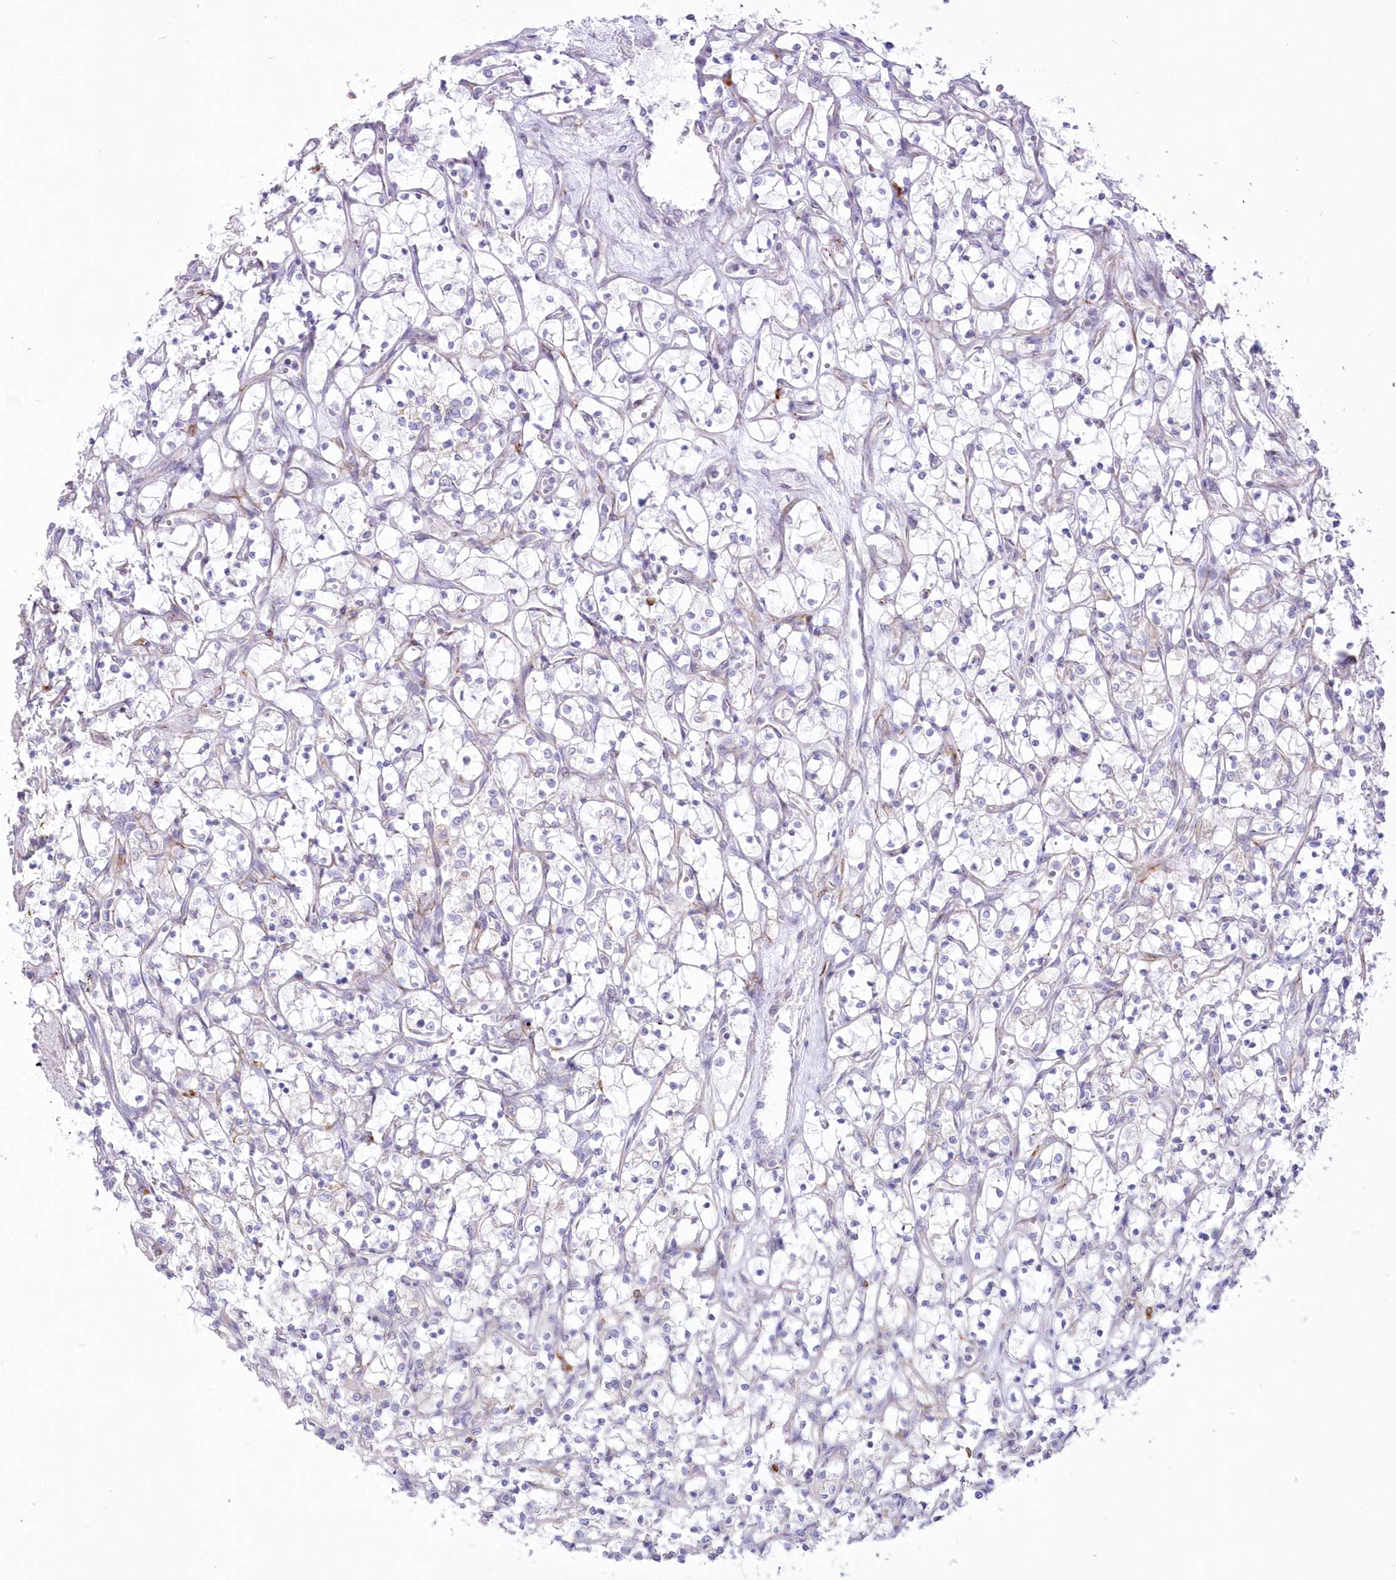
{"staining": {"intensity": "negative", "quantity": "none", "location": "none"}, "tissue": "renal cancer", "cell_type": "Tumor cells", "image_type": "cancer", "snomed": [{"axis": "morphology", "description": "Adenocarcinoma, NOS"}, {"axis": "topography", "description": "Kidney"}], "caption": "Human adenocarcinoma (renal) stained for a protein using immunohistochemistry exhibits no staining in tumor cells.", "gene": "ZNF843", "patient": {"sex": "female", "age": 69}}